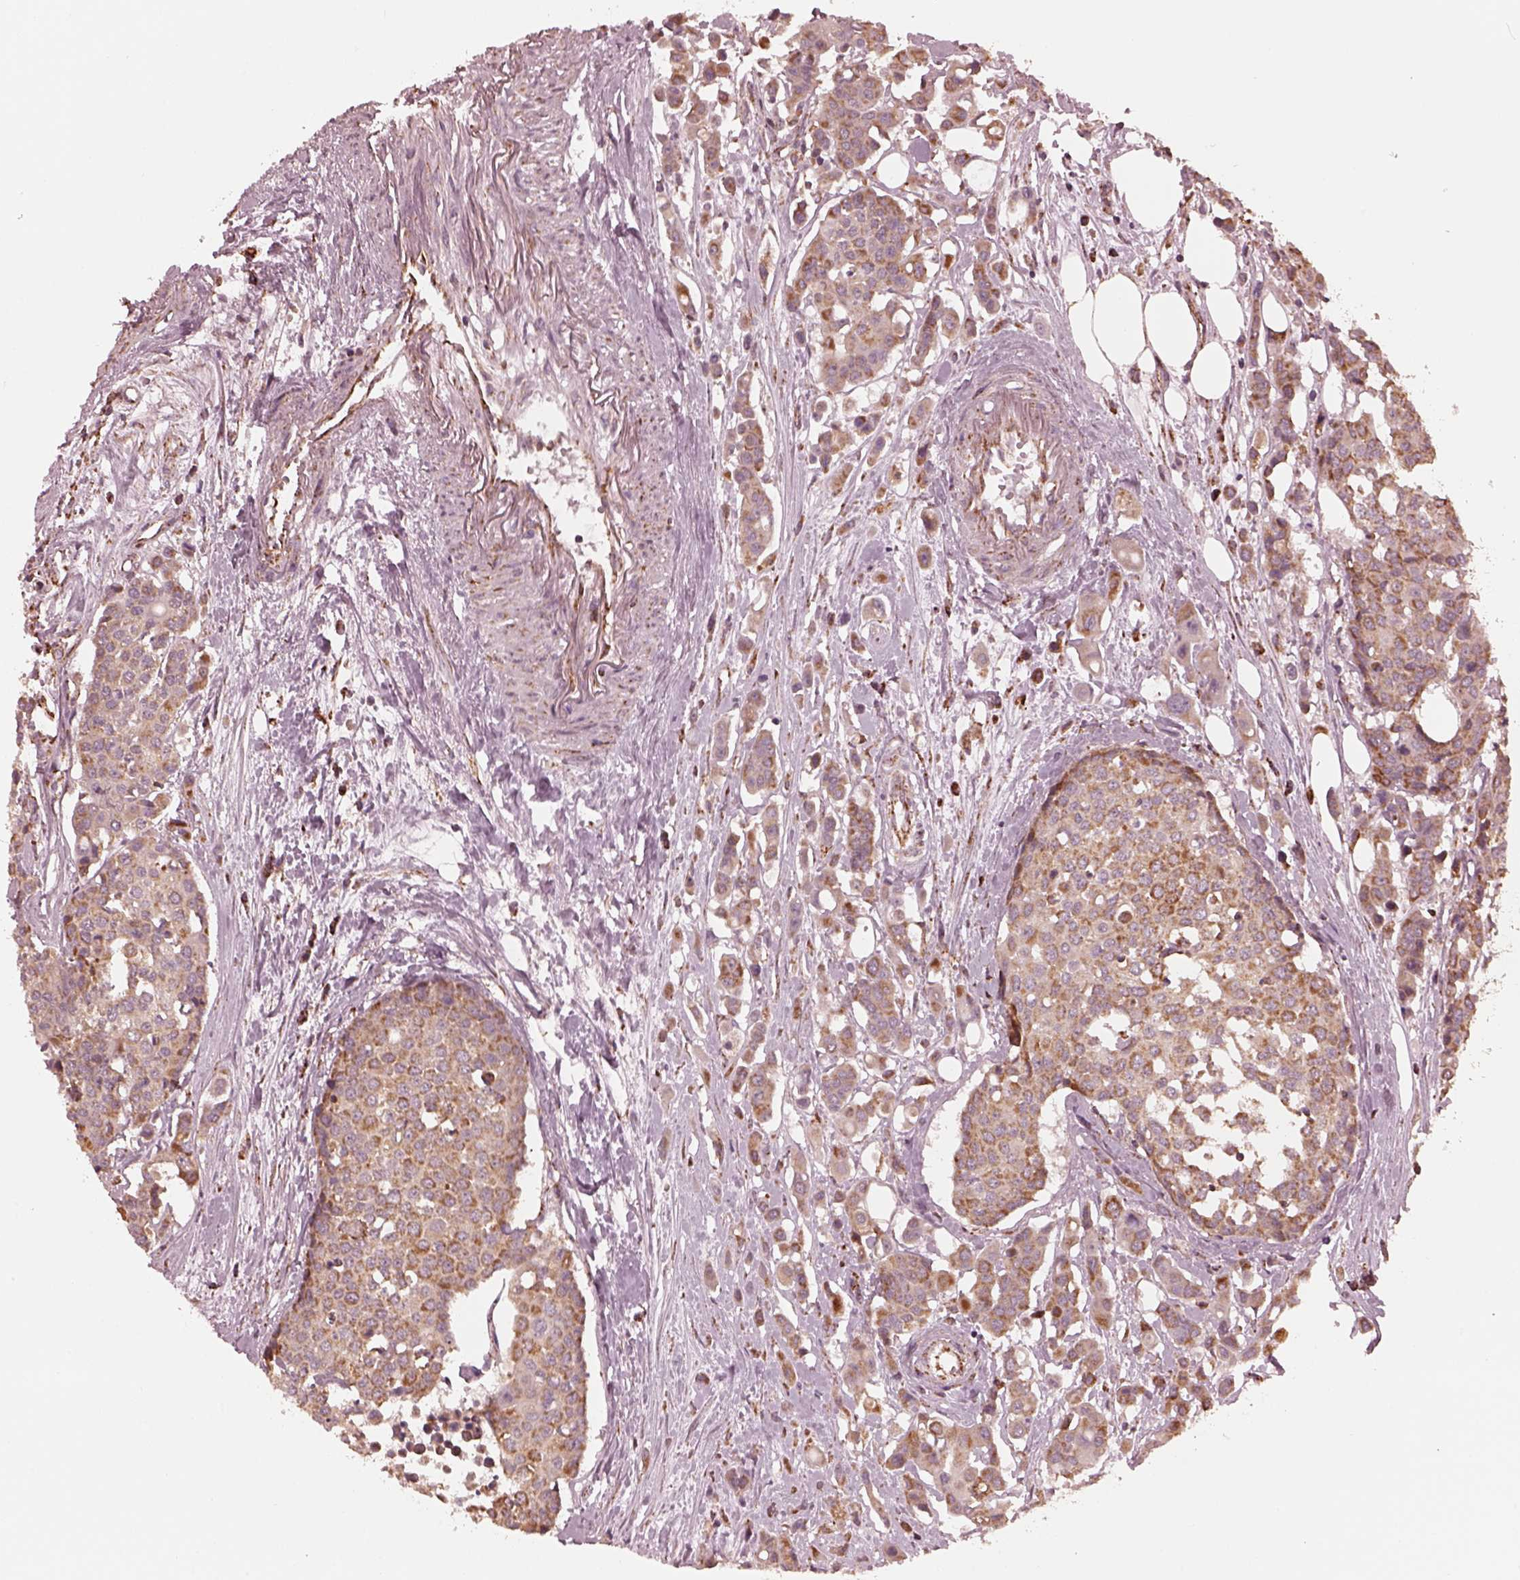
{"staining": {"intensity": "moderate", "quantity": "25%-75%", "location": "cytoplasmic/membranous"}, "tissue": "carcinoid", "cell_type": "Tumor cells", "image_type": "cancer", "snomed": [{"axis": "morphology", "description": "Carcinoid, malignant, NOS"}, {"axis": "topography", "description": "Colon"}], "caption": "Carcinoid (malignant) stained for a protein displays moderate cytoplasmic/membranous positivity in tumor cells.", "gene": "NDUFB10", "patient": {"sex": "male", "age": 81}}